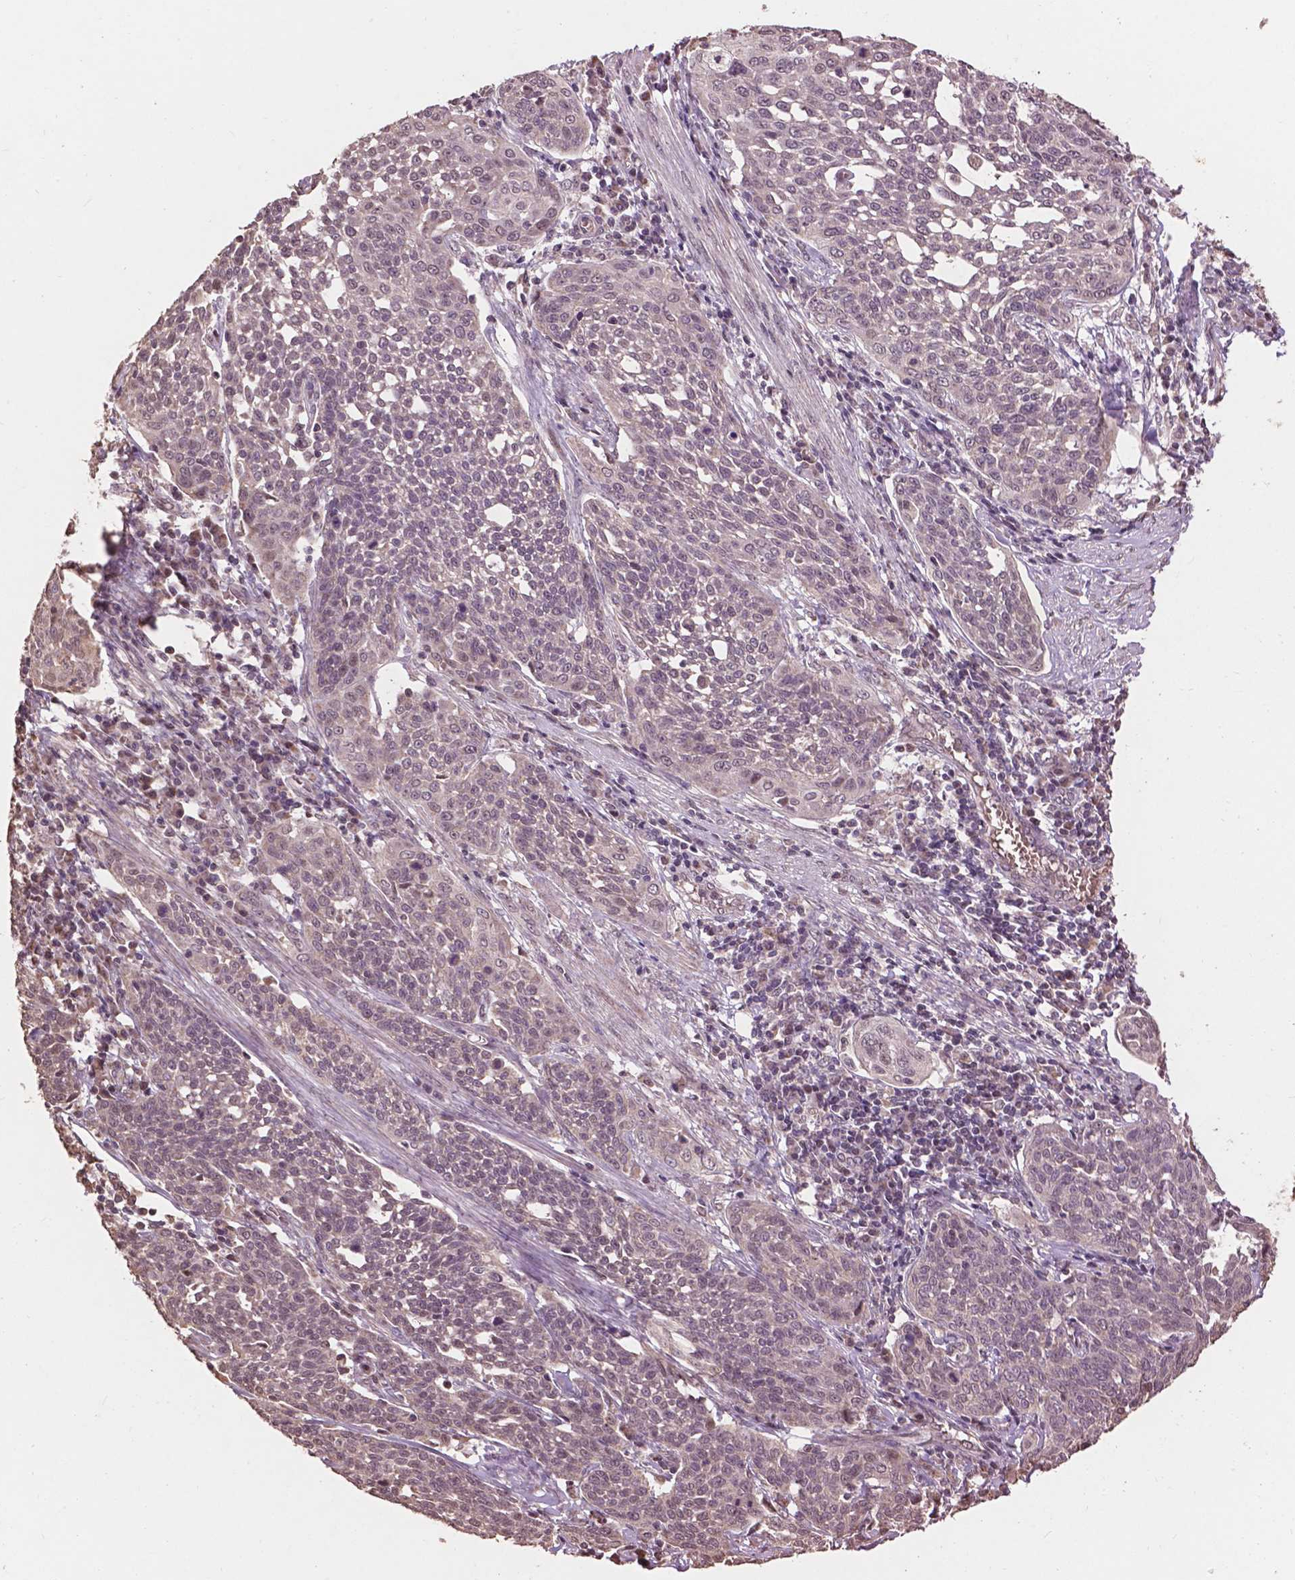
{"staining": {"intensity": "negative", "quantity": "none", "location": "none"}, "tissue": "cervical cancer", "cell_type": "Tumor cells", "image_type": "cancer", "snomed": [{"axis": "morphology", "description": "Squamous cell carcinoma, NOS"}, {"axis": "topography", "description": "Cervix"}], "caption": "This is an IHC micrograph of human cervical squamous cell carcinoma. There is no positivity in tumor cells.", "gene": "GLRA2", "patient": {"sex": "female", "age": 34}}